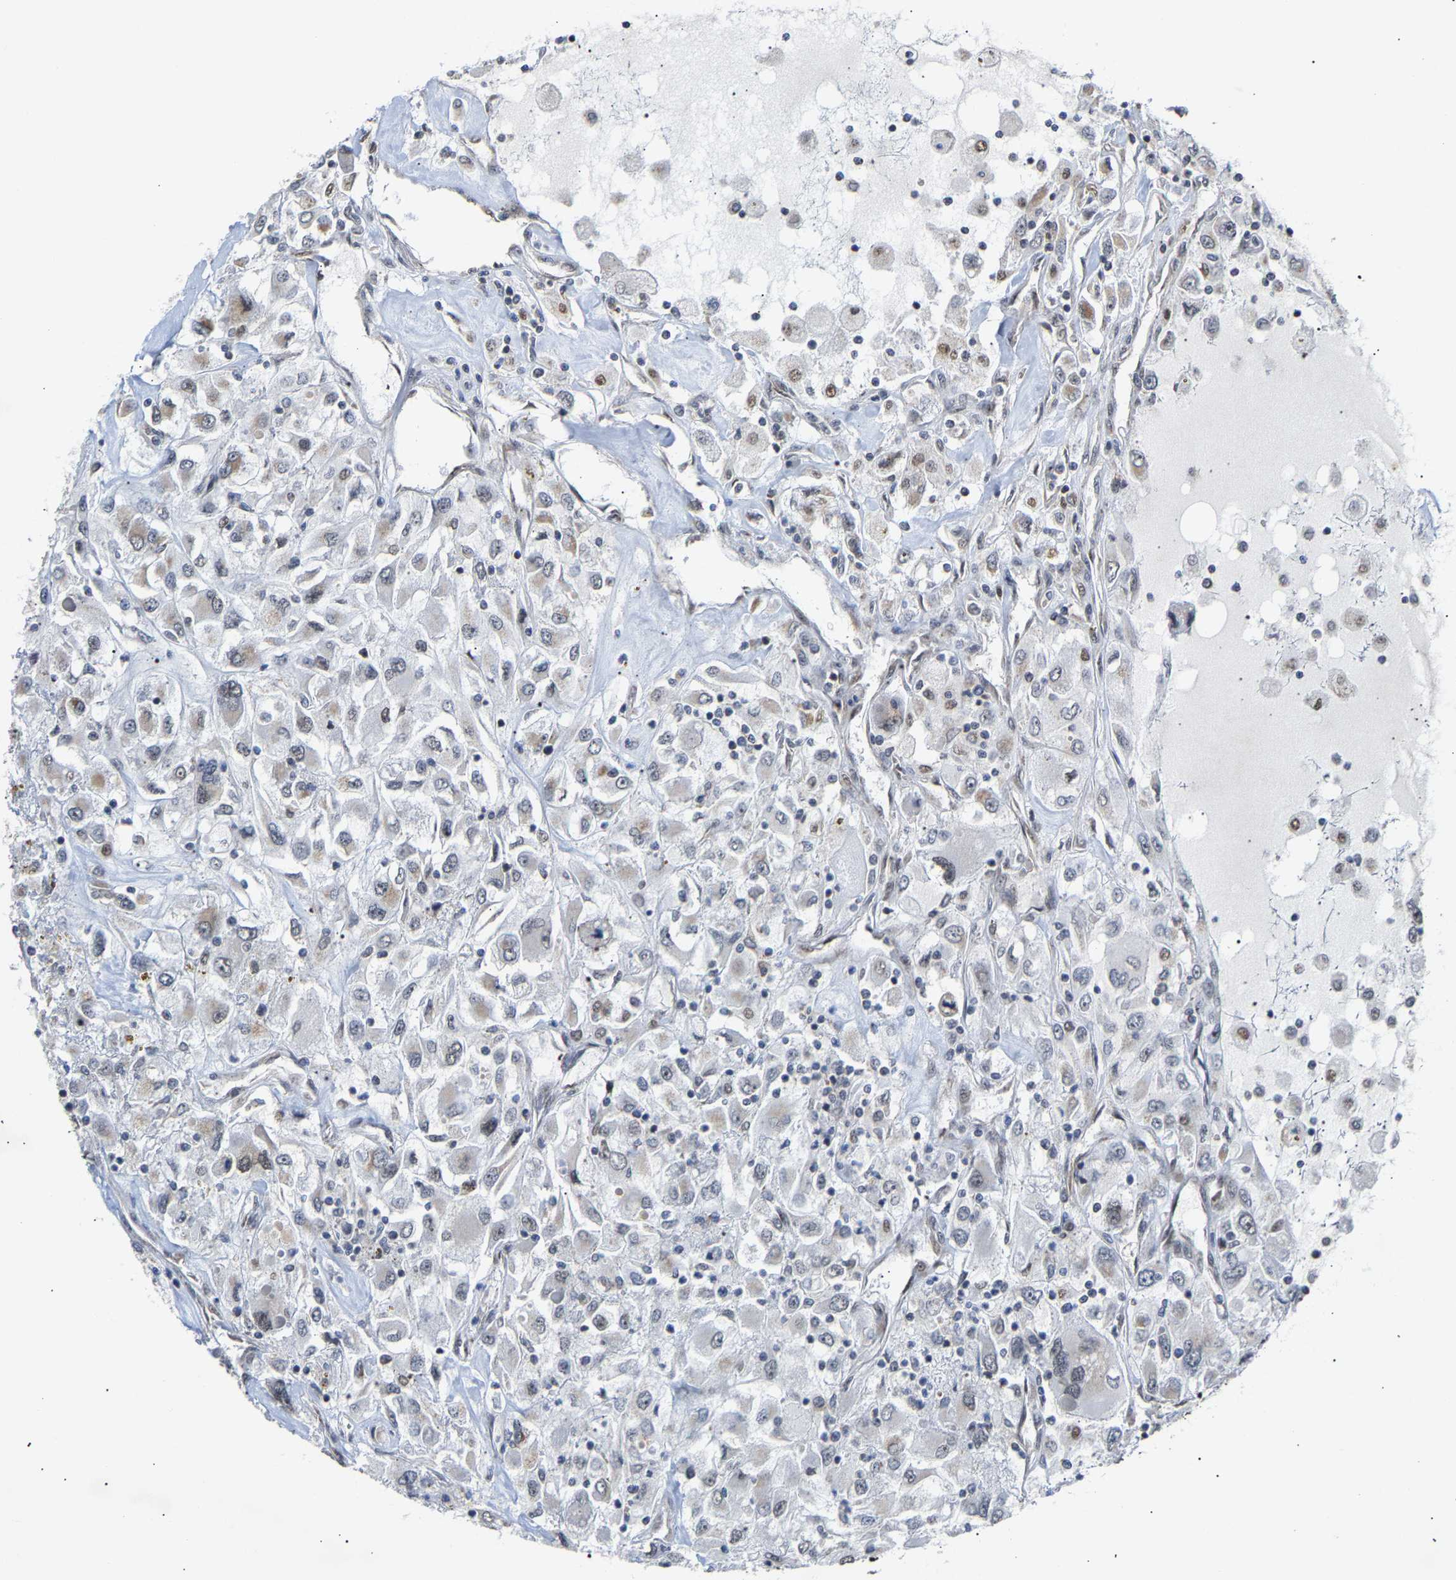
{"staining": {"intensity": "weak", "quantity": "<25%", "location": "cytoplasmic/membranous"}, "tissue": "renal cancer", "cell_type": "Tumor cells", "image_type": "cancer", "snomed": [{"axis": "morphology", "description": "Adenocarcinoma, NOS"}, {"axis": "topography", "description": "Kidney"}], "caption": "Renal adenocarcinoma was stained to show a protein in brown. There is no significant positivity in tumor cells.", "gene": "PCNT", "patient": {"sex": "female", "age": 52}}